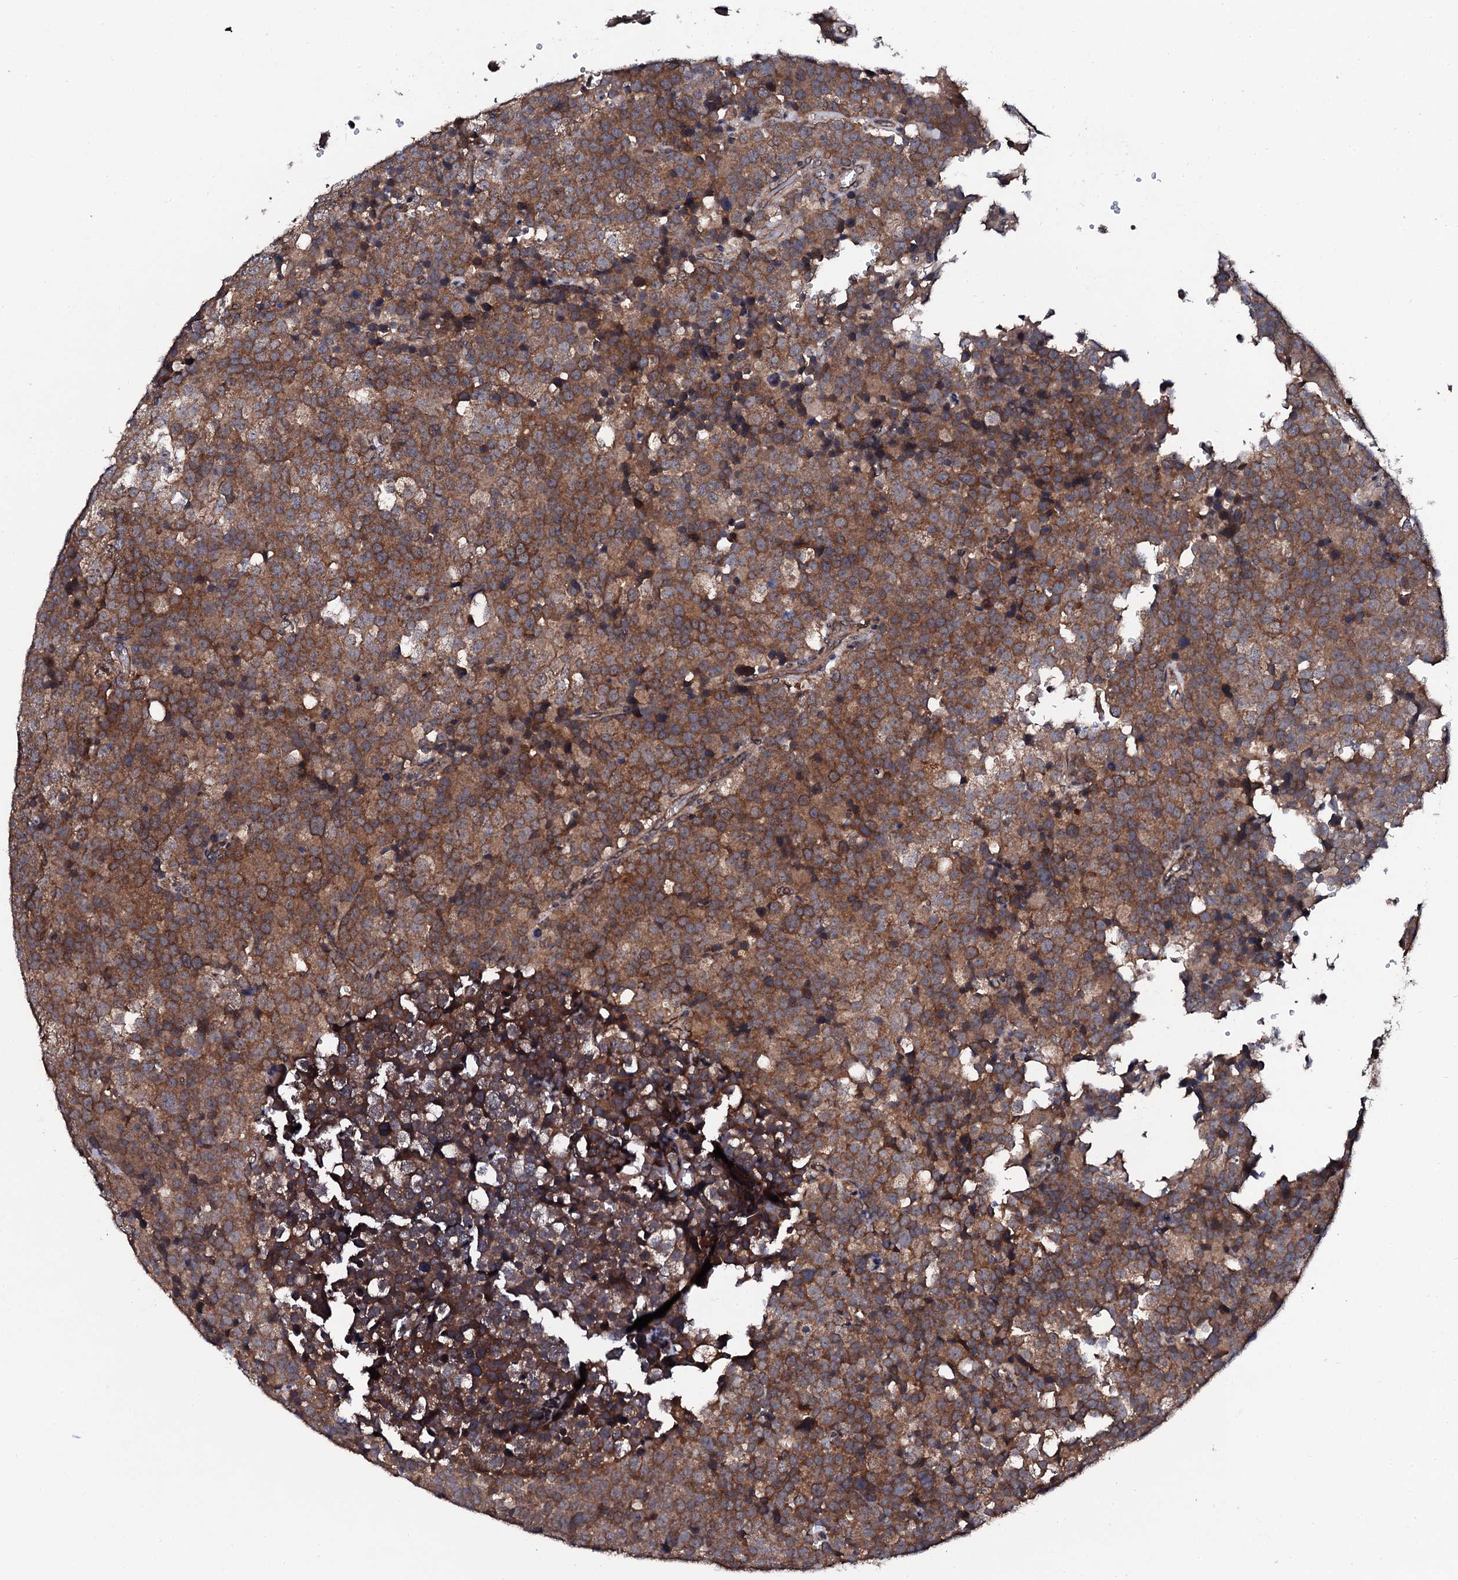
{"staining": {"intensity": "moderate", "quantity": ">75%", "location": "cytoplasmic/membranous"}, "tissue": "testis cancer", "cell_type": "Tumor cells", "image_type": "cancer", "snomed": [{"axis": "morphology", "description": "Seminoma, NOS"}, {"axis": "topography", "description": "Testis"}], "caption": "A histopathology image of testis cancer (seminoma) stained for a protein shows moderate cytoplasmic/membranous brown staining in tumor cells. (DAB (3,3'-diaminobenzidine) IHC with brightfield microscopy, high magnification).", "gene": "IP6K1", "patient": {"sex": "male", "age": 71}}